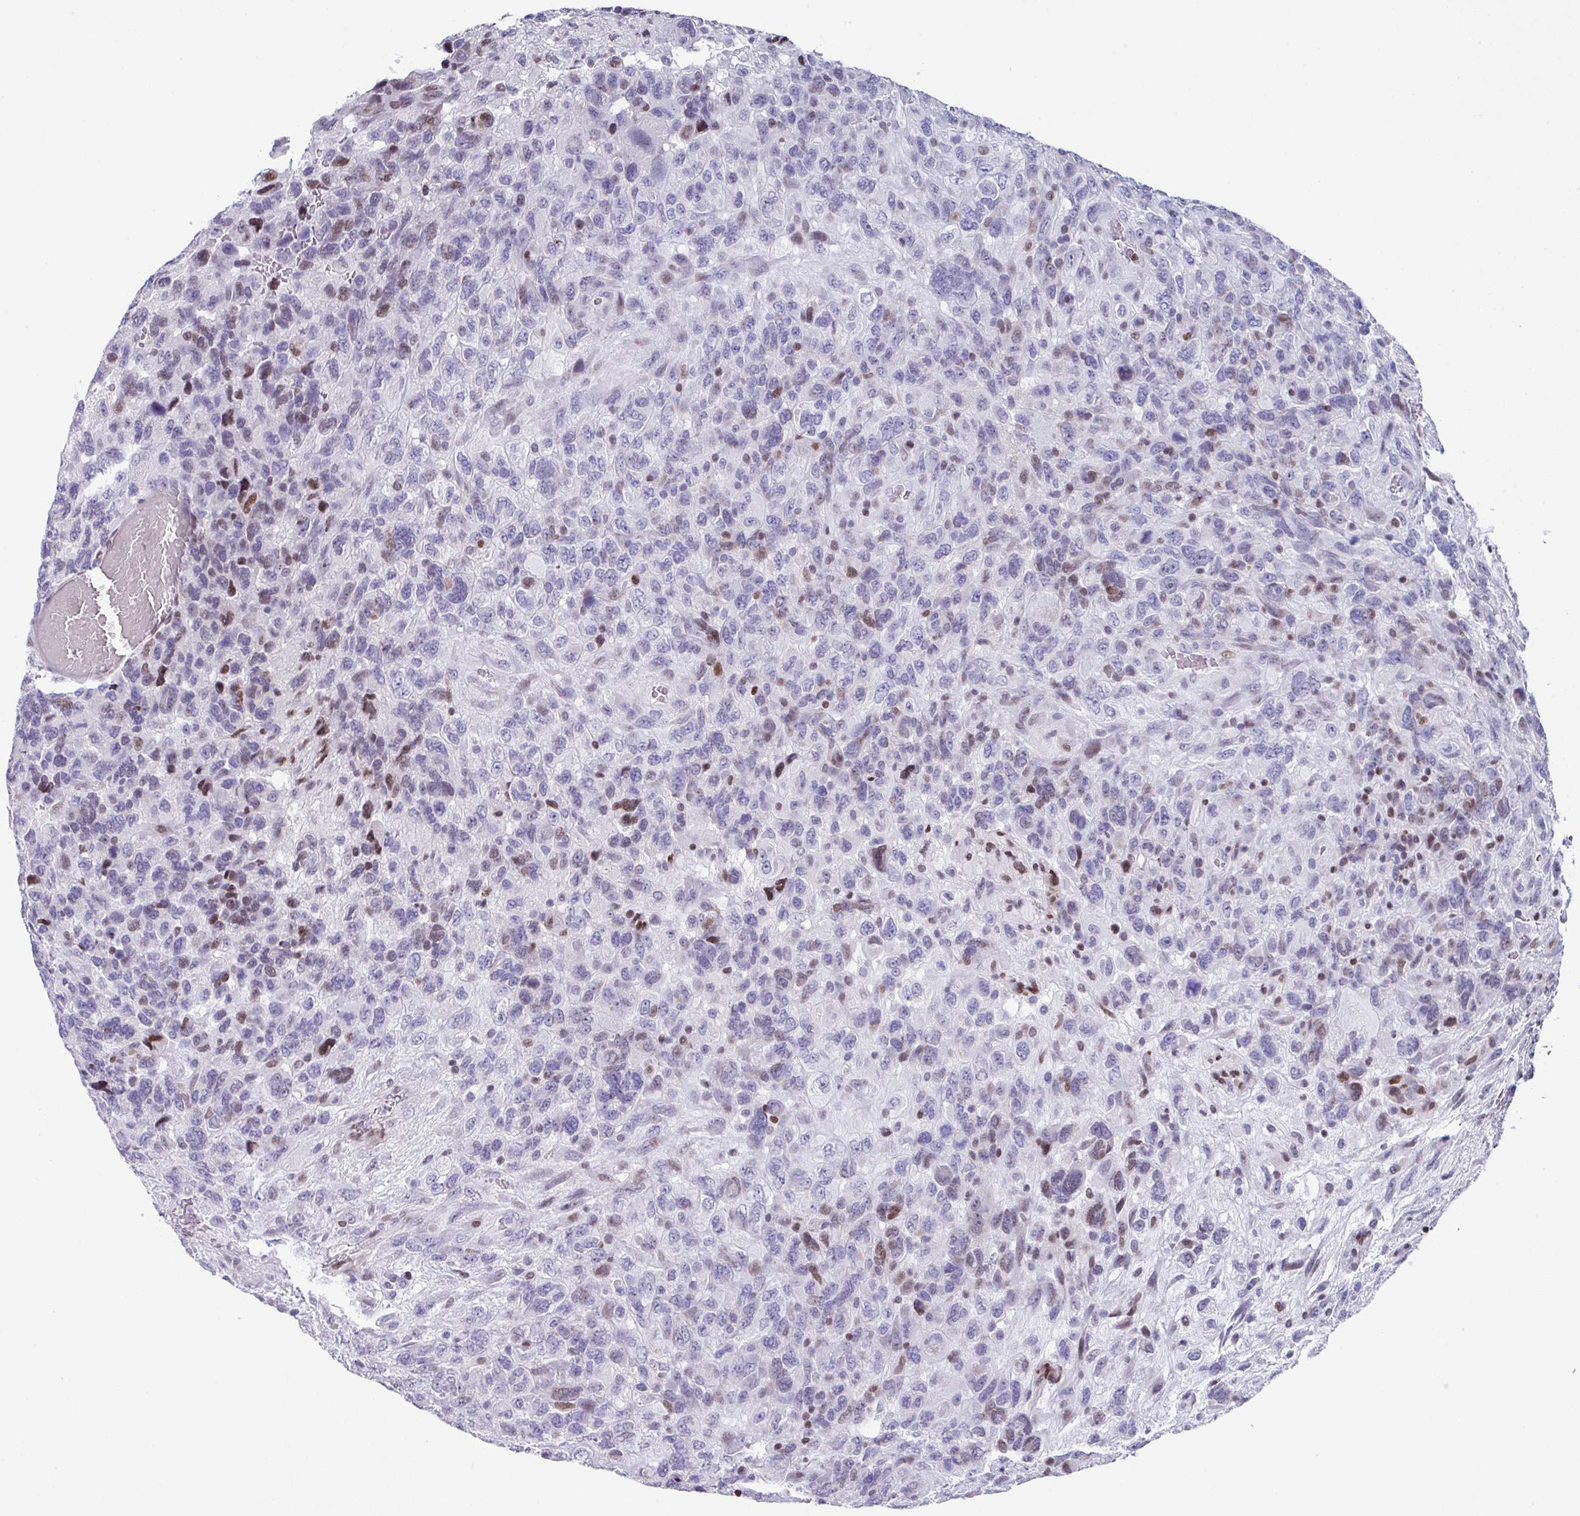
{"staining": {"intensity": "moderate", "quantity": "<25%", "location": "nuclear"}, "tissue": "glioma", "cell_type": "Tumor cells", "image_type": "cancer", "snomed": [{"axis": "morphology", "description": "Glioma, malignant, High grade"}, {"axis": "topography", "description": "Brain"}], "caption": "Protein expression analysis of high-grade glioma (malignant) reveals moderate nuclear staining in about <25% of tumor cells.", "gene": "TCF3", "patient": {"sex": "male", "age": 61}}